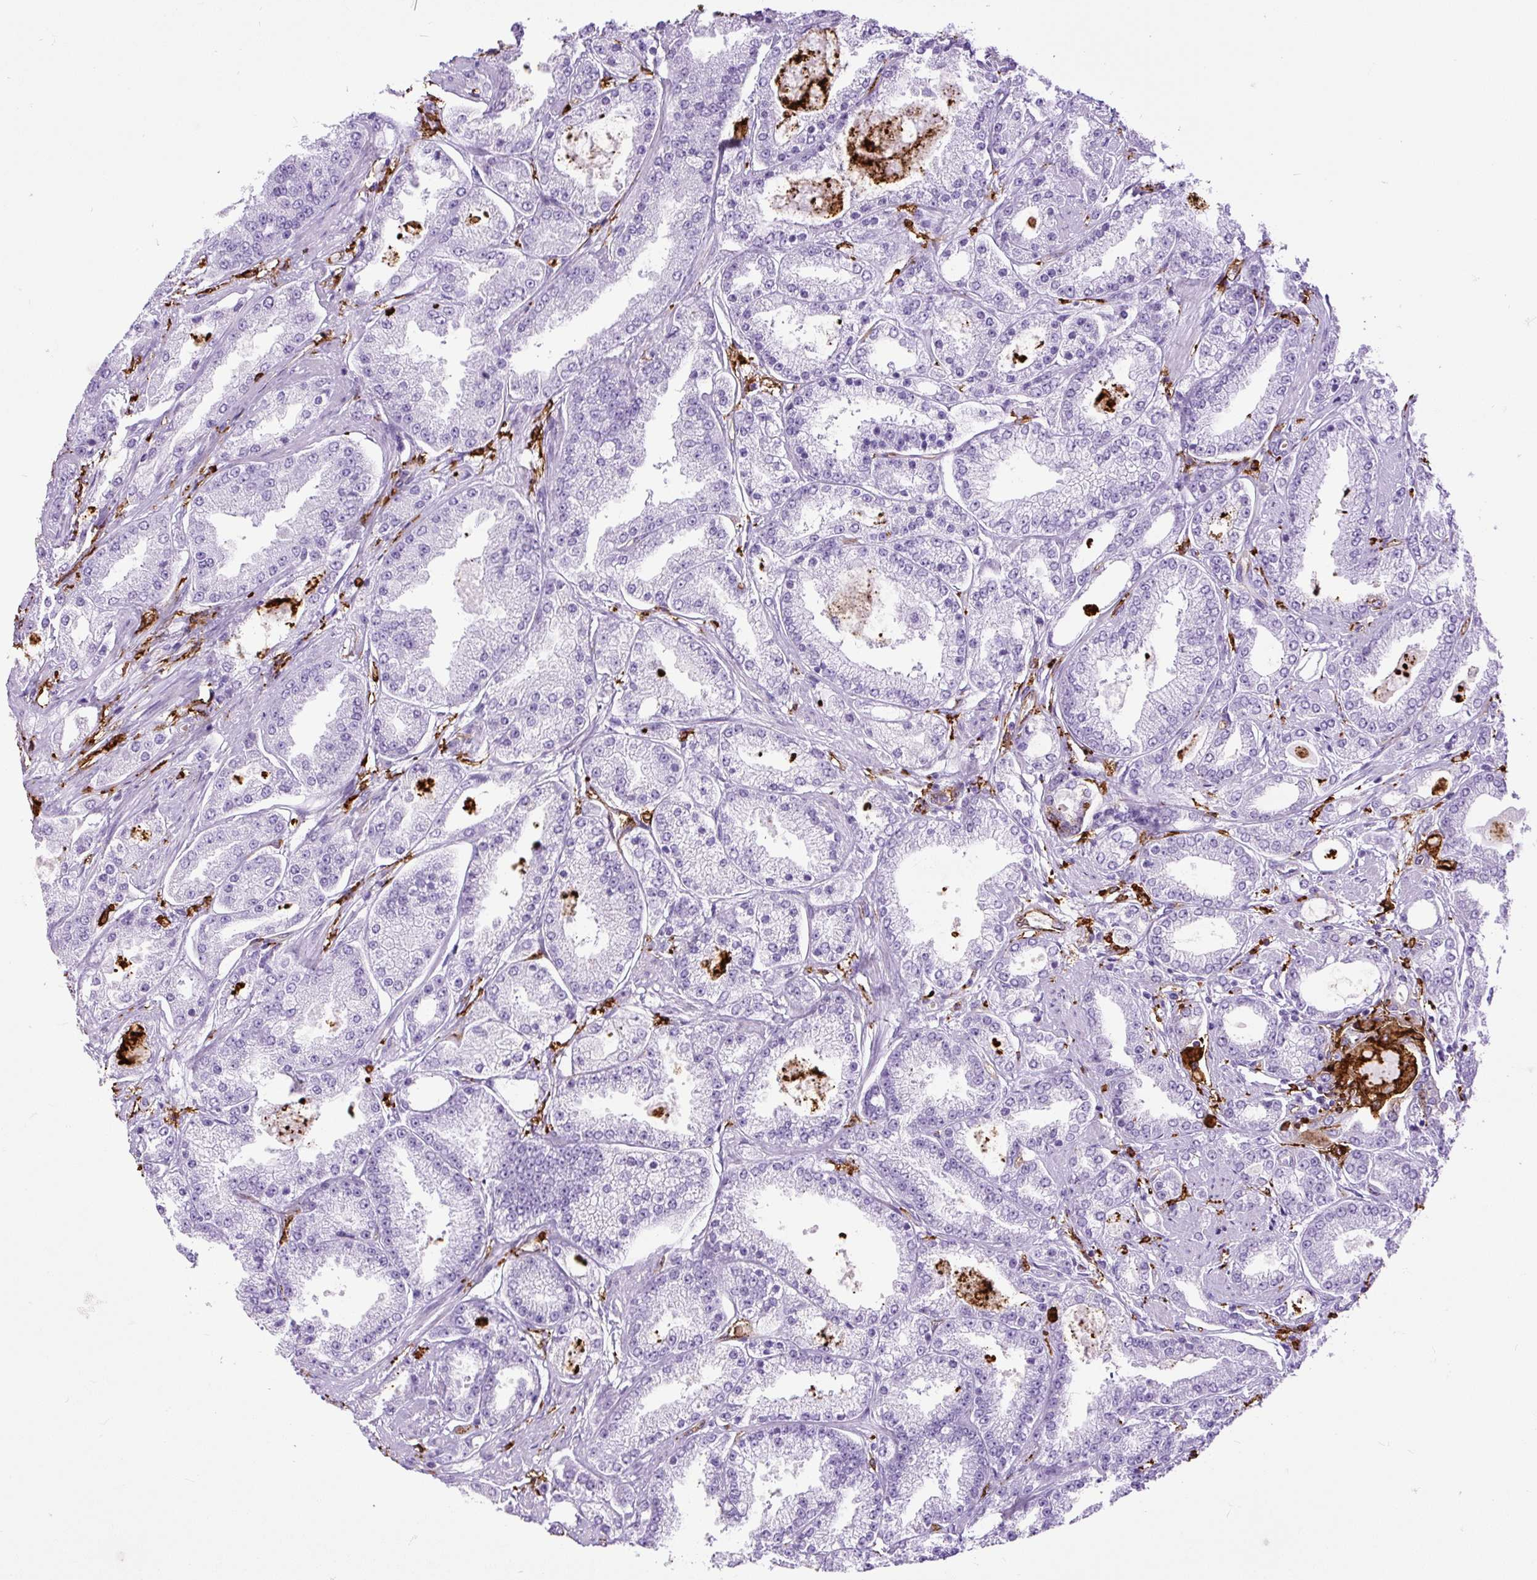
{"staining": {"intensity": "negative", "quantity": "none", "location": "none"}, "tissue": "prostate cancer", "cell_type": "Tumor cells", "image_type": "cancer", "snomed": [{"axis": "morphology", "description": "Adenocarcinoma, High grade"}, {"axis": "topography", "description": "Prostate"}], "caption": "IHC image of prostate adenocarcinoma (high-grade) stained for a protein (brown), which shows no expression in tumor cells.", "gene": "HLA-DRA", "patient": {"sex": "male", "age": 69}}